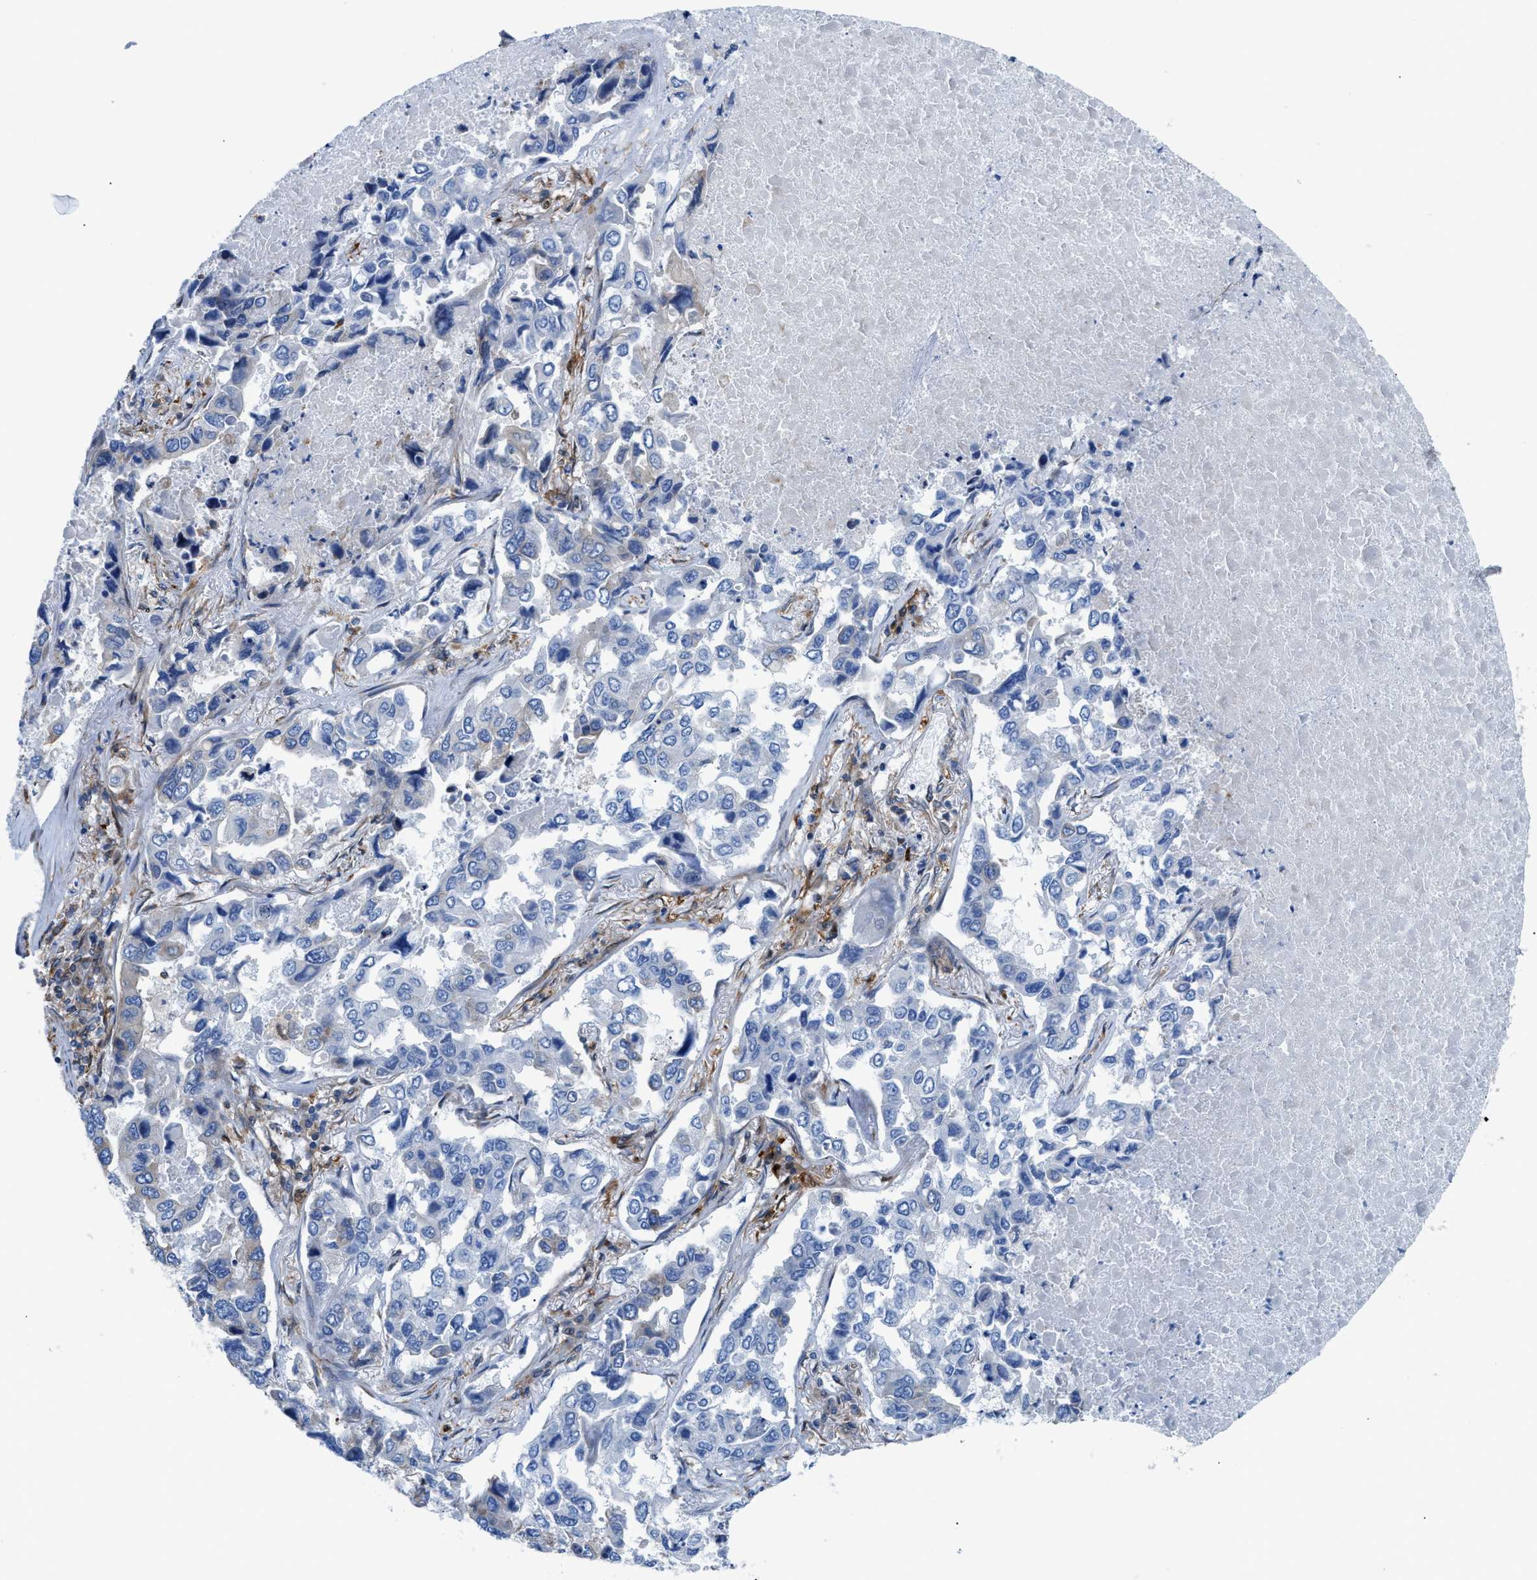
{"staining": {"intensity": "negative", "quantity": "none", "location": "none"}, "tissue": "lung cancer", "cell_type": "Tumor cells", "image_type": "cancer", "snomed": [{"axis": "morphology", "description": "Adenocarcinoma, NOS"}, {"axis": "topography", "description": "Lung"}], "caption": "The immunohistochemistry image has no significant positivity in tumor cells of lung cancer tissue.", "gene": "DMAC1", "patient": {"sex": "male", "age": 64}}